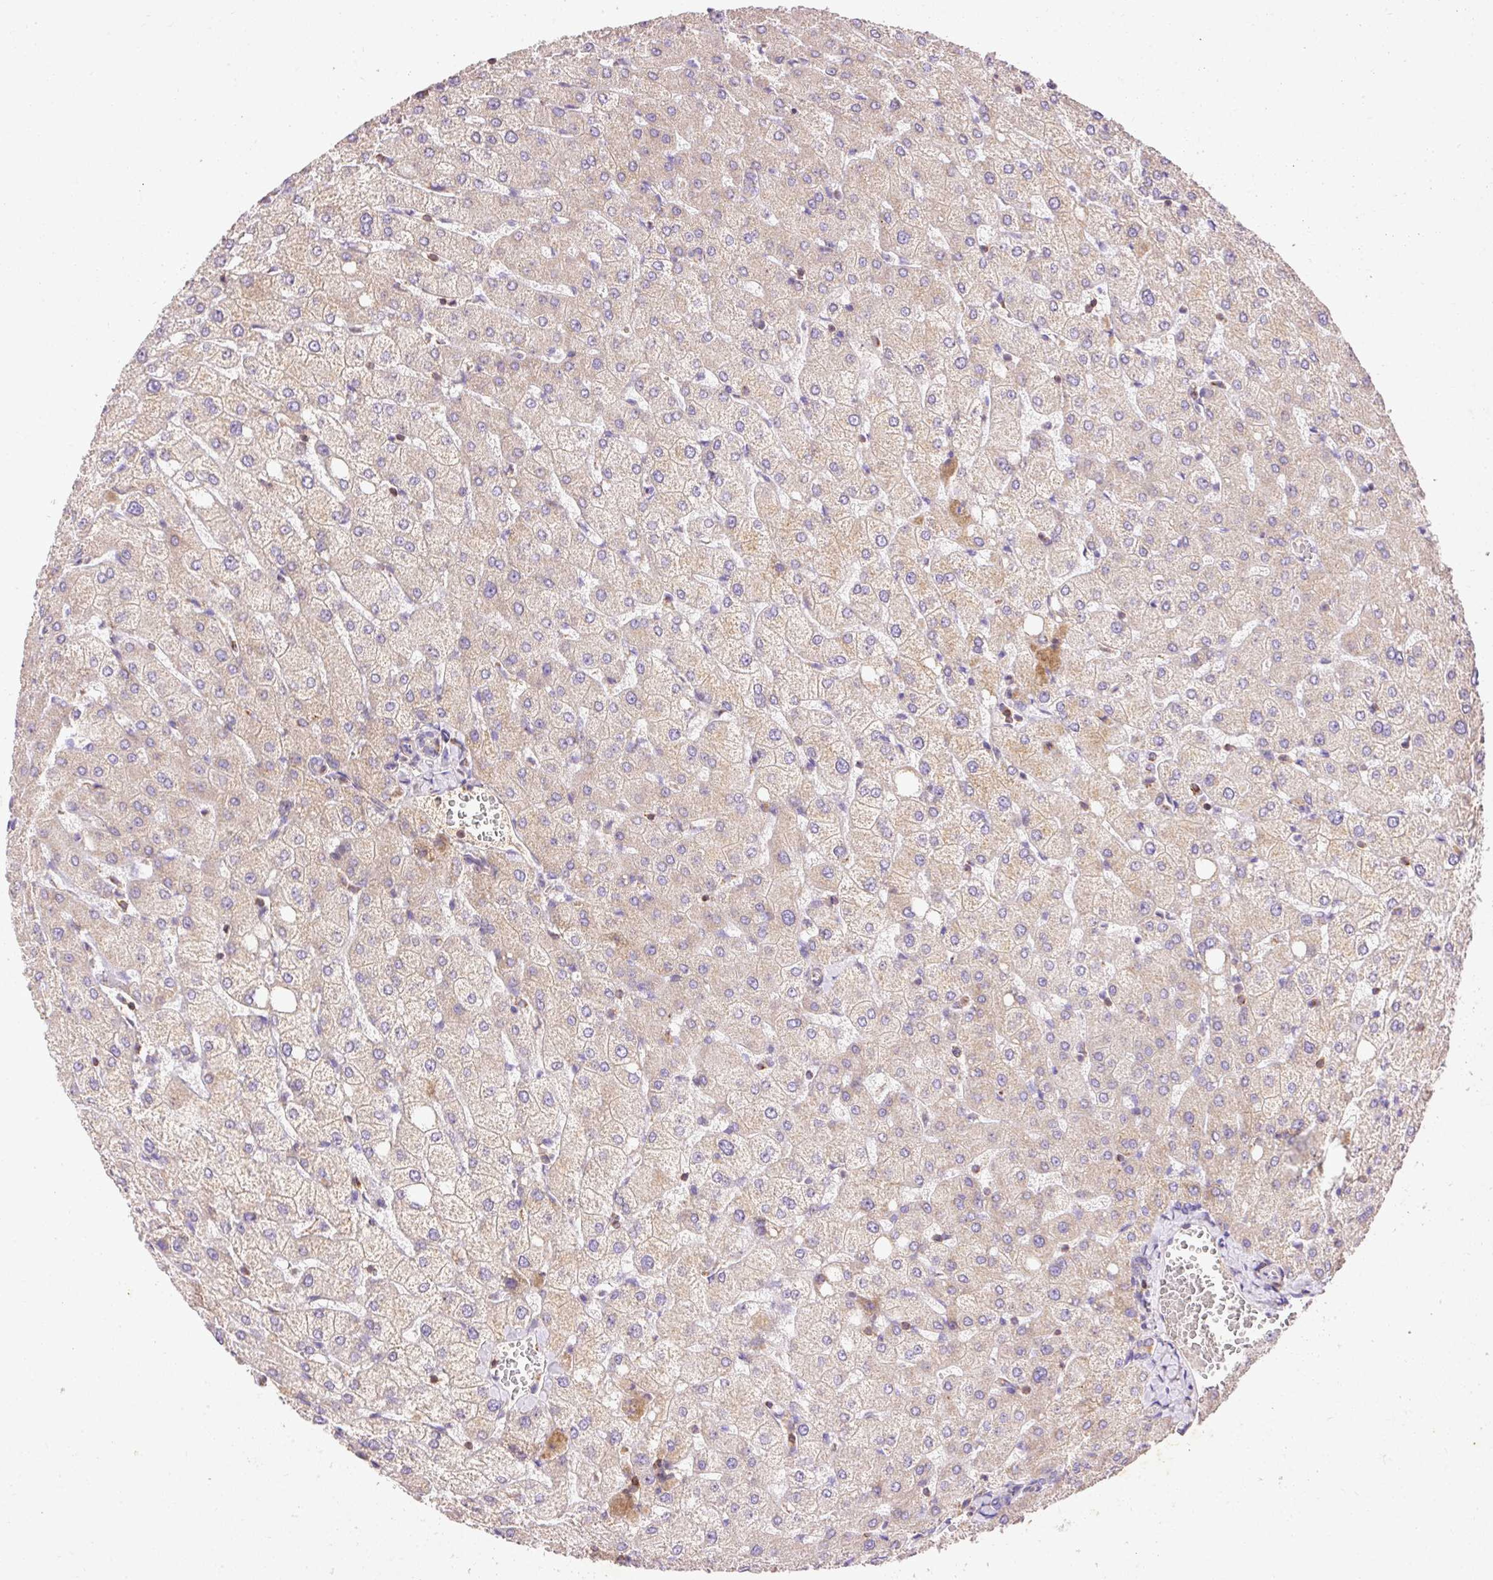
{"staining": {"intensity": "negative", "quantity": "none", "location": "none"}, "tissue": "liver", "cell_type": "Cholangiocytes", "image_type": "normal", "snomed": [{"axis": "morphology", "description": "Normal tissue, NOS"}, {"axis": "topography", "description": "Liver"}], "caption": "This is an immunohistochemistry histopathology image of unremarkable human liver. There is no expression in cholangiocytes.", "gene": "IMMT", "patient": {"sex": "female", "age": 54}}